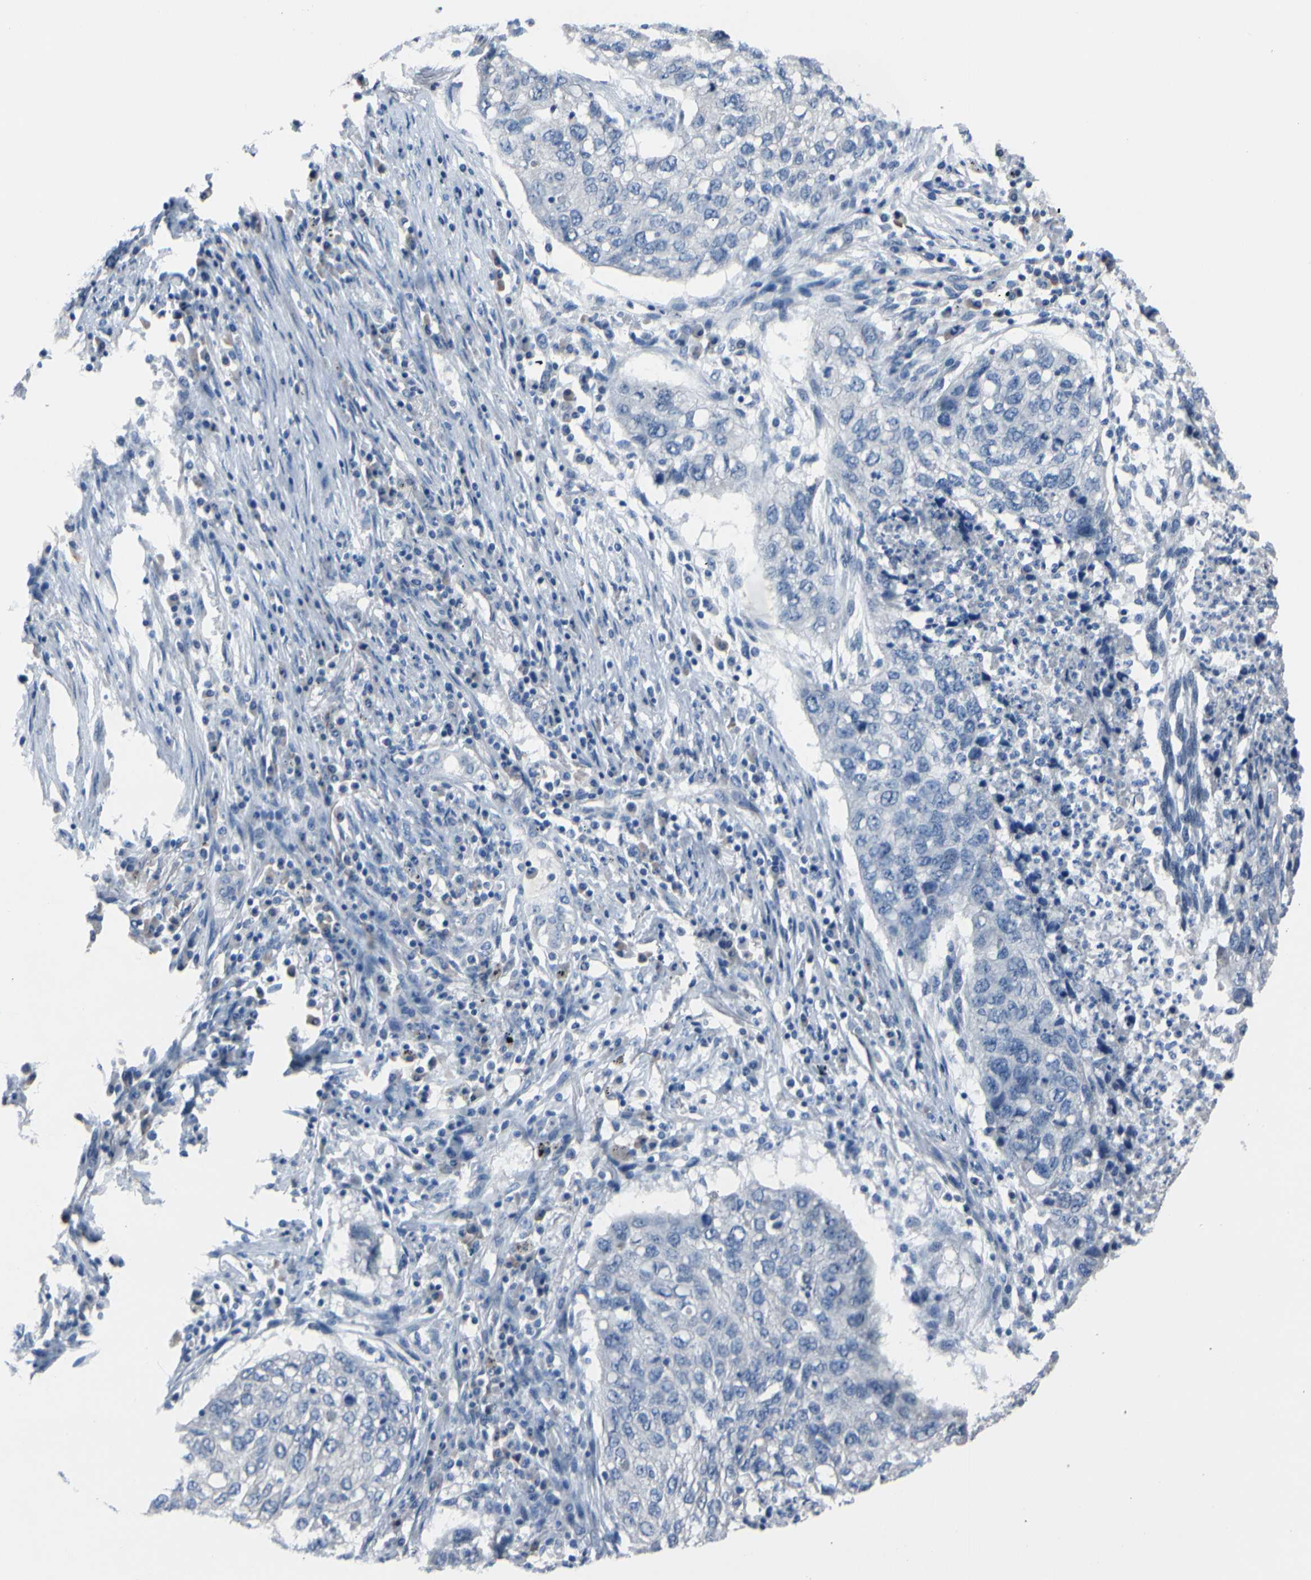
{"staining": {"intensity": "negative", "quantity": "none", "location": "none"}, "tissue": "lung cancer", "cell_type": "Tumor cells", "image_type": "cancer", "snomed": [{"axis": "morphology", "description": "Squamous cell carcinoma, NOS"}, {"axis": "topography", "description": "Lung"}], "caption": "Squamous cell carcinoma (lung) stained for a protein using IHC reveals no positivity tumor cells.", "gene": "PRXL2A", "patient": {"sex": "female", "age": 63}}